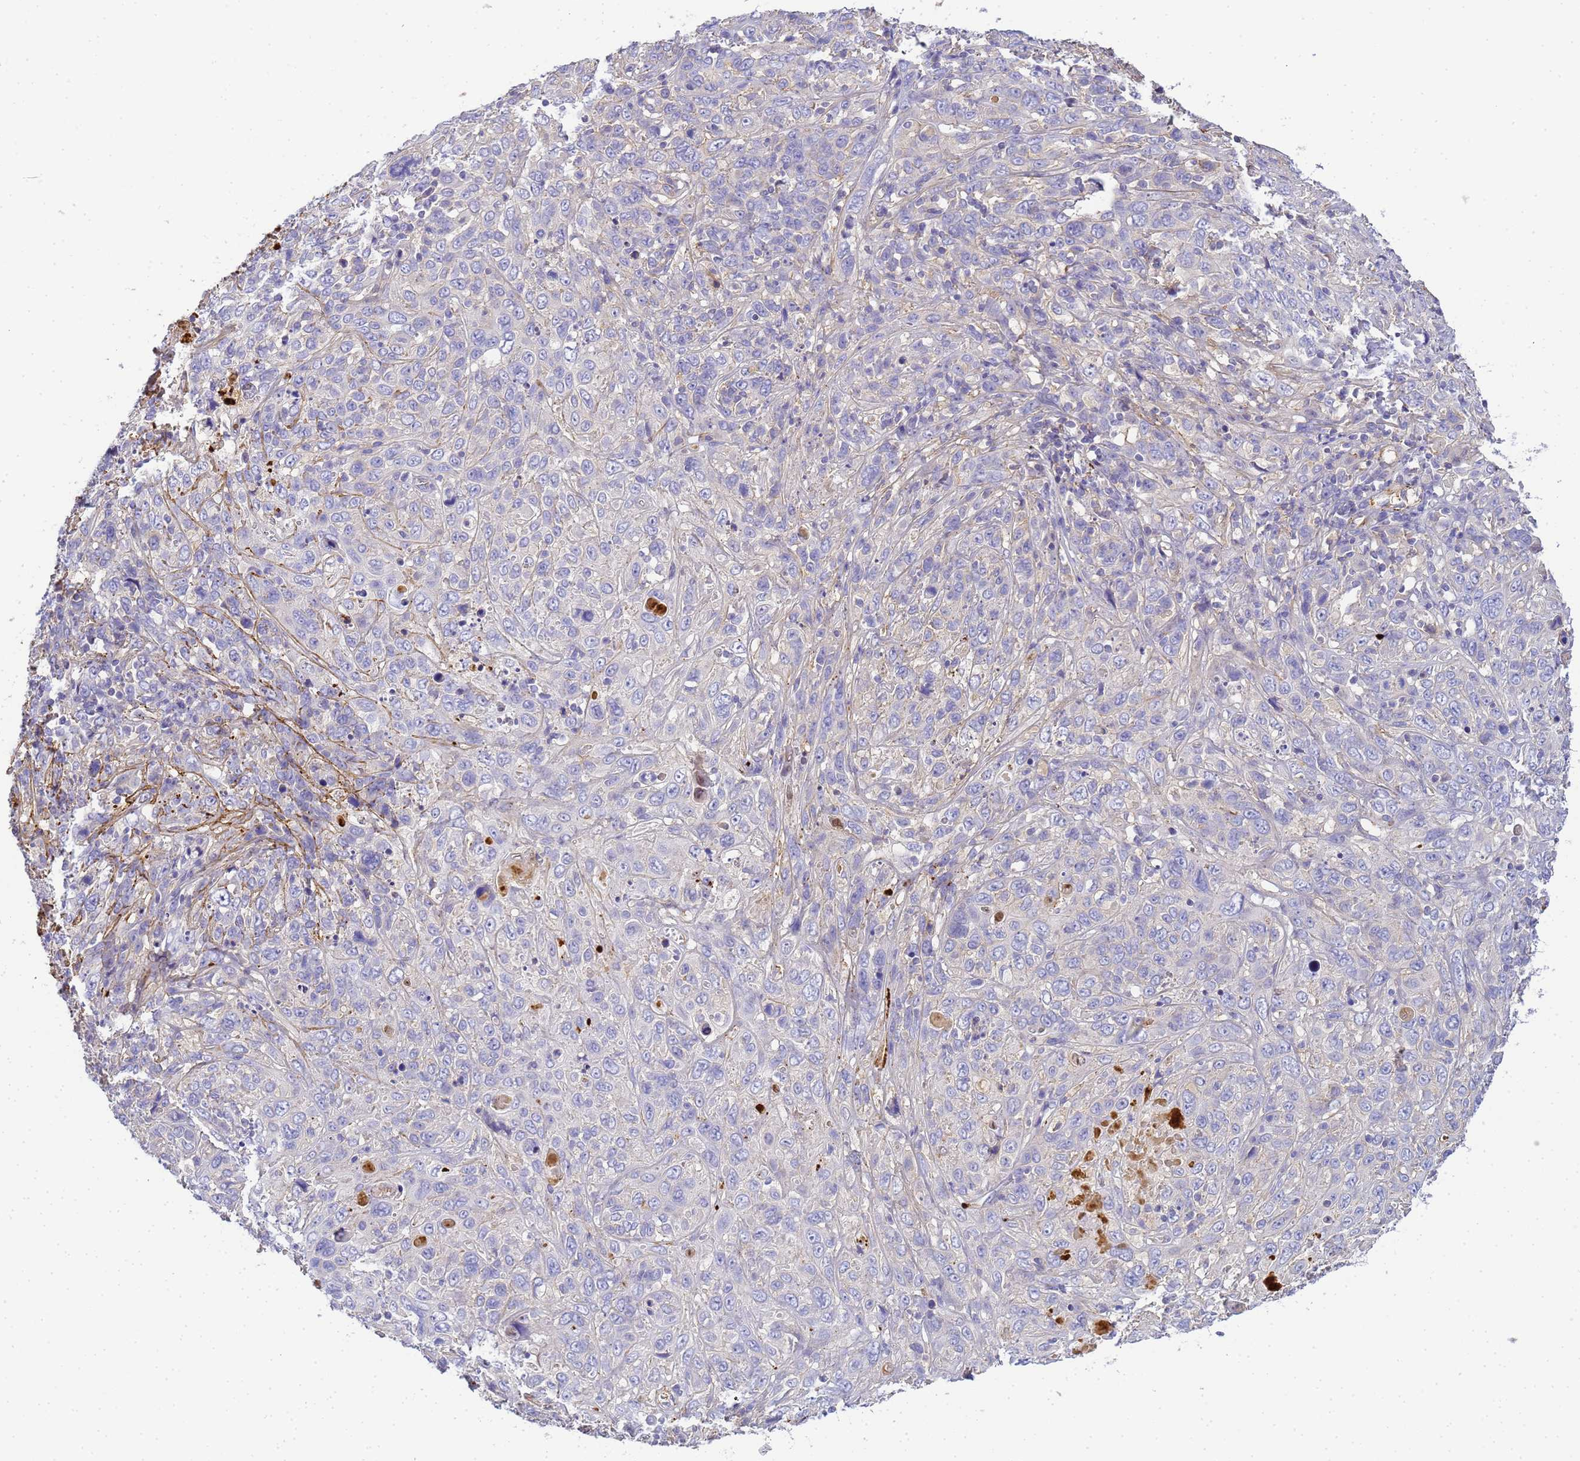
{"staining": {"intensity": "negative", "quantity": "none", "location": "none"}, "tissue": "cervical cancer", "cell_type": "Tumor cells", "image_type": "cancer", "snomed": [{"axis": "morphology", "description": "Squamous cell carcinoma, NOS"}, {"axis": "topography", "description": "Cervix"}], "caption": "Tumor cells are negative for brown protein staining in cervical cancer.", "gene": "MYL12A", "patient": {"sex": "female", "age": 46}}